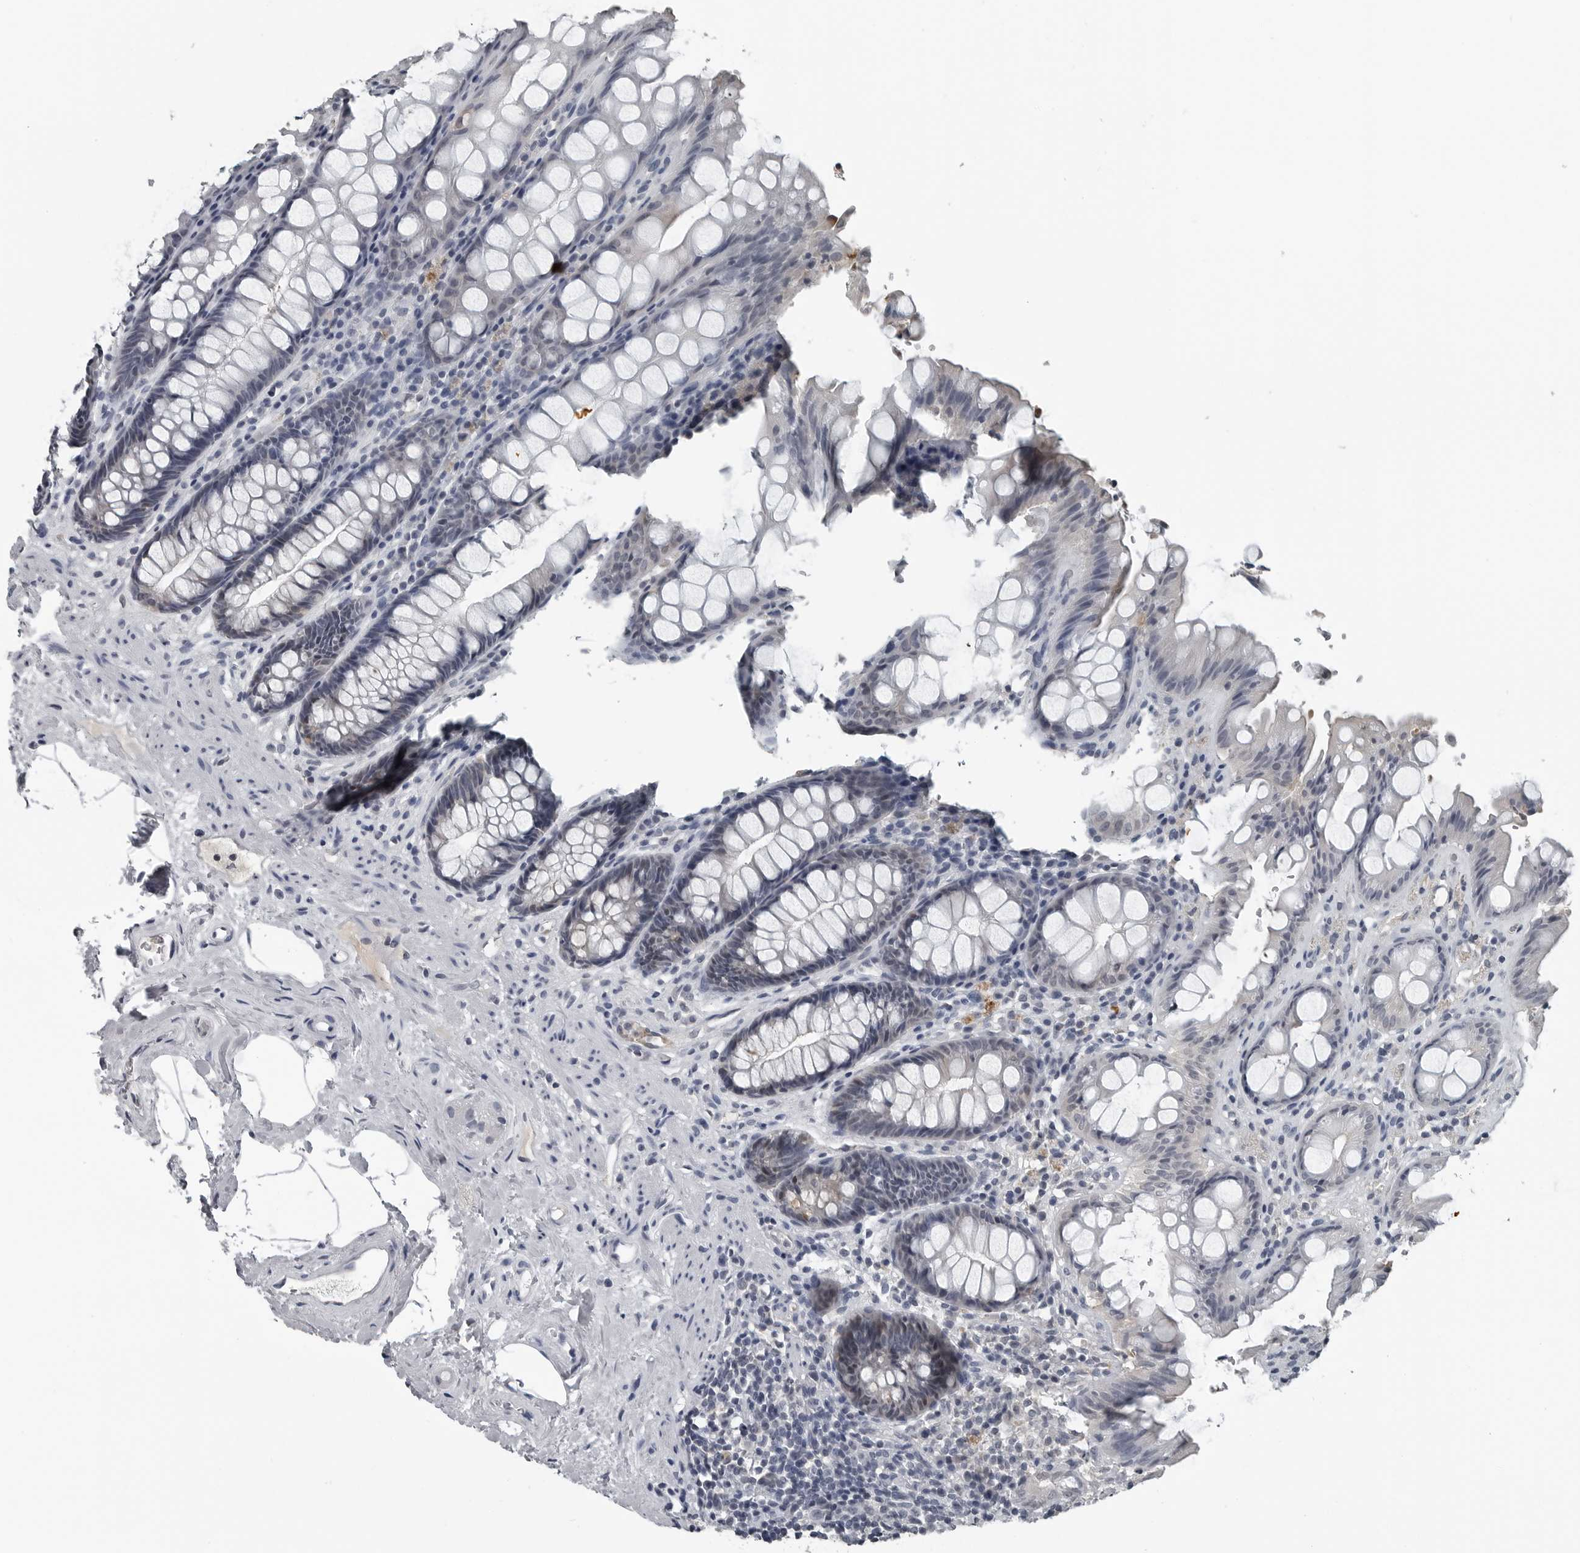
{"staining": {"intensity": "negative", "quantity": "none", "location": "none"}, "tissue": "rectum", "cell_type": "Glandular cells", "image_type": "normal", "snomed": [{"axis": "morphology", "description": "Normal tissue, NOS"}, {"axis": "topography", "description": "Rectum"}], "caption": "Immunohistochemistry histopathology image of unremarkable rectum stained for a protein (brown), which displays no expression in glandular cells. Nuclei are stained in blue.", "gene": "SPINK1", "patient": {"sex": "male", "age": 64}}